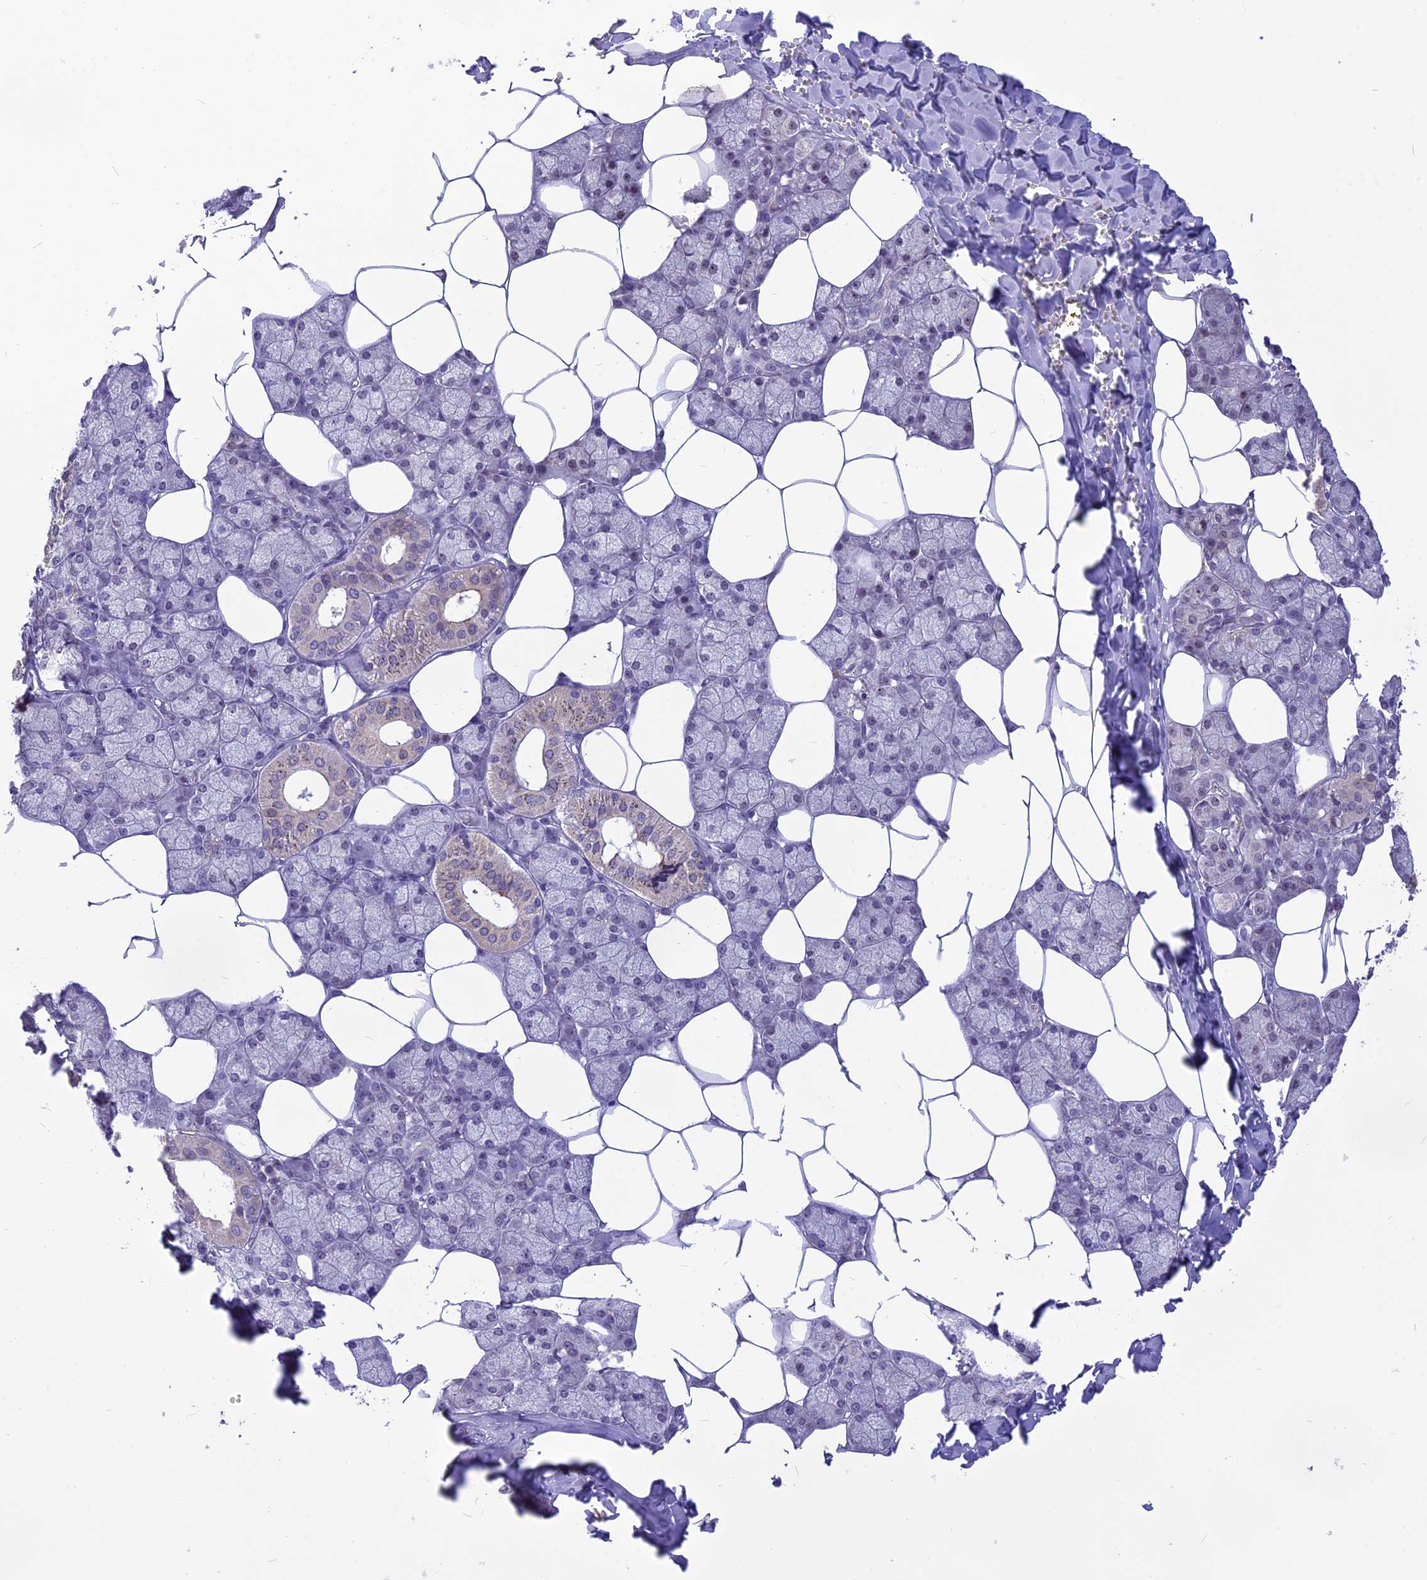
{"staining": {"intensity": "moderate", "quantity": "<25%", "location": "cytoplasmic/membranous"}, "tissue": "salivary gland", "cell_type": "Glandular cells", "image_type": "normal", "snomed": [{"axis": "morphology", "description": "Normal tissue, NOS"}, {"axis": "topography", "description": "Salivary gland"}], "caption": "Immunohistochemical staining of benign human salivary gland reveals <25% levels of moderate cytoplasmic/membranous protein staining in approximately <25% of glandular cells.", "gene": "CMSS1", "patient": {"sex": "male", "age": 62}}